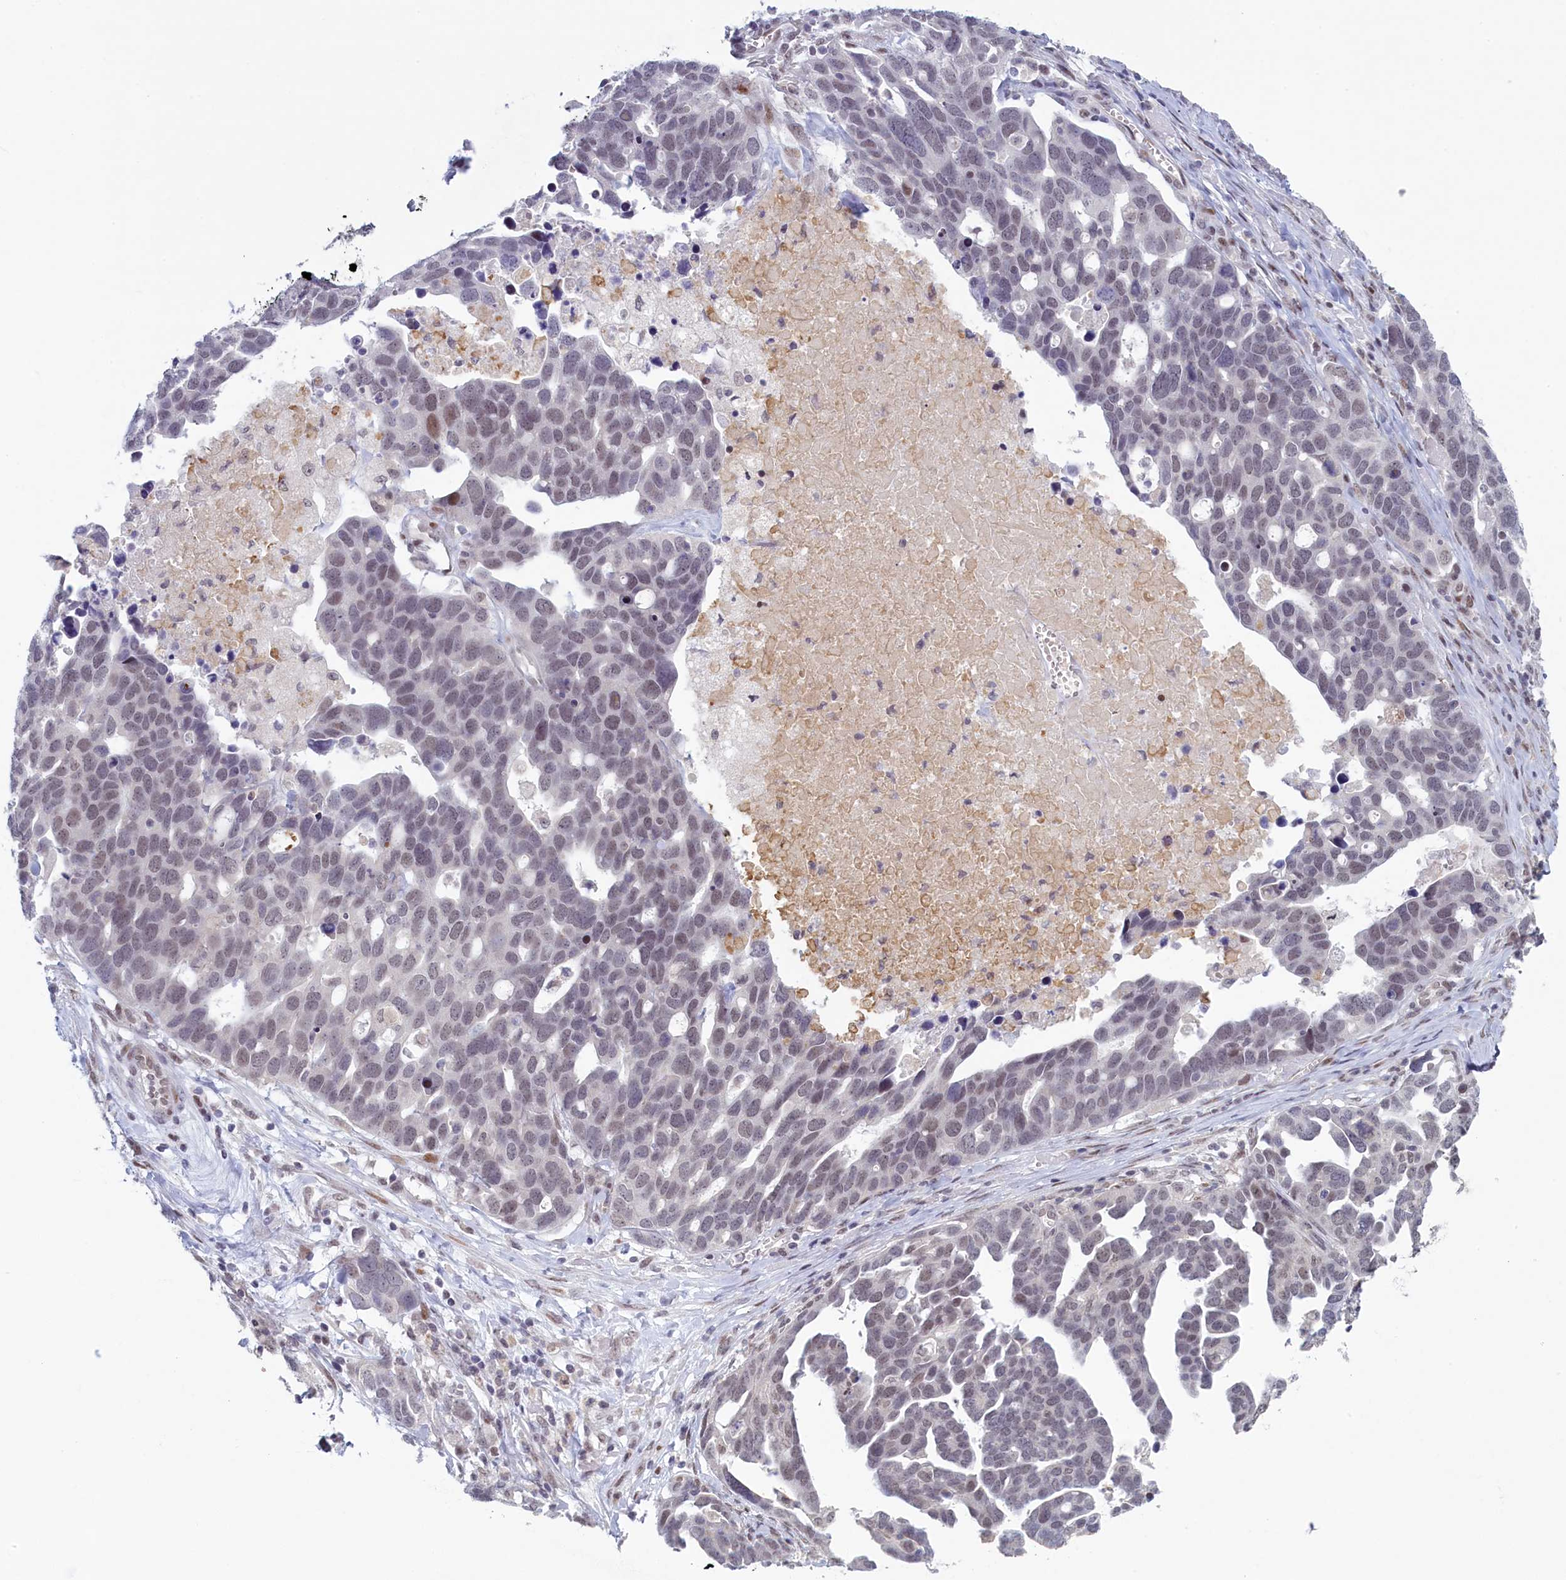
{"staining": {"intensity": "moderate", "quantity": "<25%", "location": "nuclear"}, "tissue": "ovarian cancer", "cell_type": "Tumor cells", "image_type": "cancer", "snomed": [{"axis": "morphology", "description": "Cystadenocarcinoma, serous, NOS"}, {"axis": "topography", "description": "Ovary"}], "caption": "Protein positivity by IHC displays moderate nuclear positivity in approximately <25% of tumor cells in serous cystadenocarcinoma (ovarian).", "gene": "ATF7IP2", "patient": {"sex": "female", "age": 54}}